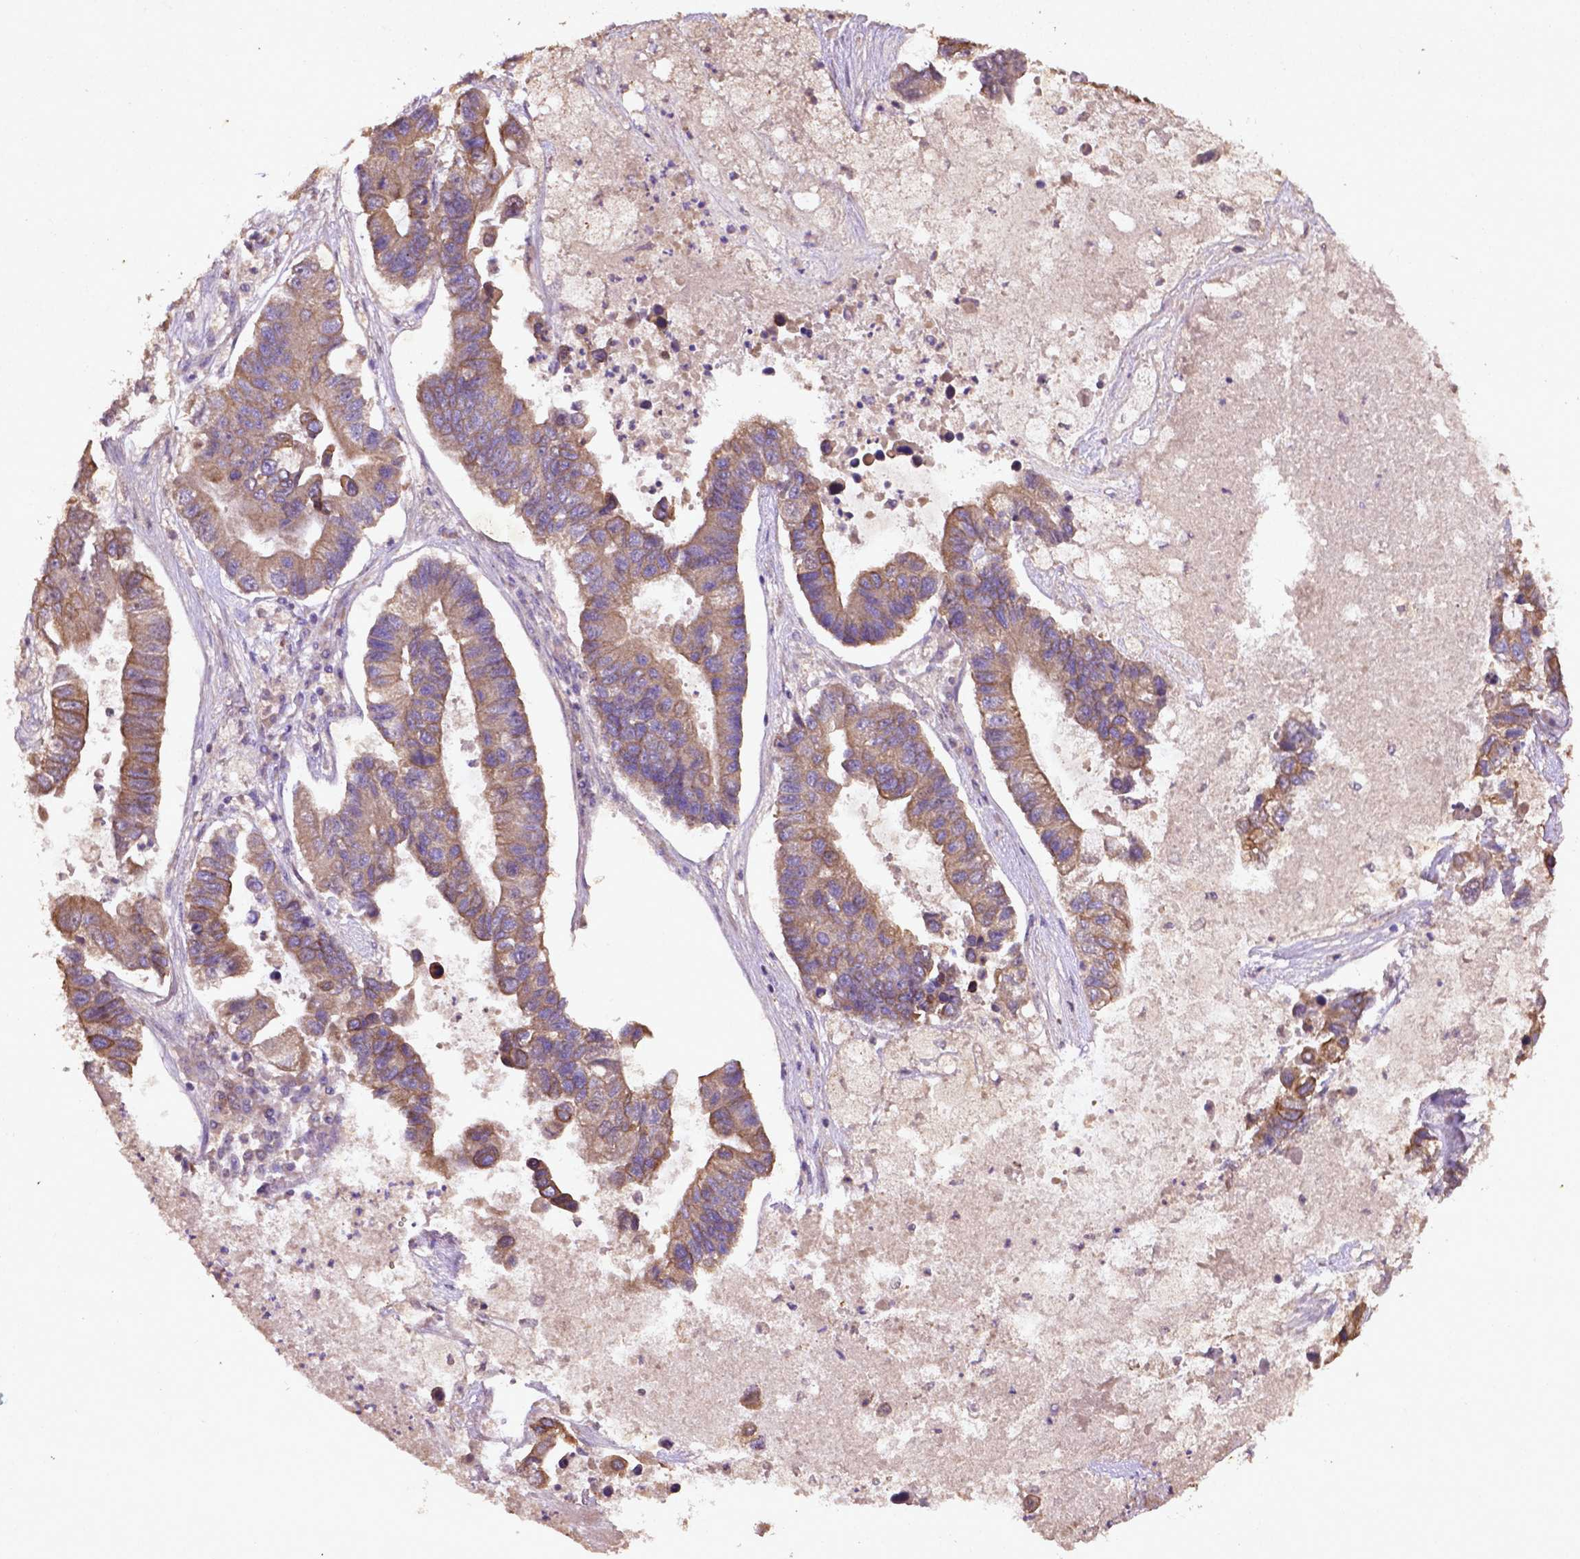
{"staining": {"intensity": "moderate", "quantity": ">75%", "location": "cytoplasmic/membranous"}, "tissue": "lung cancer", "cell_type": "Tumor cells", "image_type": "cancer", "snomed": [{"axis": "morphology", "description": "Adenocarcinoma, NOS"}, {"axis": "topography", "description": "Bronchus"}, {"axis": "topography", "description": "Lung"}], "caption": "Lung cancer tissue shows moderate cytoplasmic/membranous positivity in approximately >75% of tumor cells (DAB (3,3'-diaminobenzidine) = brown stain, brightfield microscopy at high magnification).", "gene": "COQ2", "patient": {"sex": "female", "age": 51}}